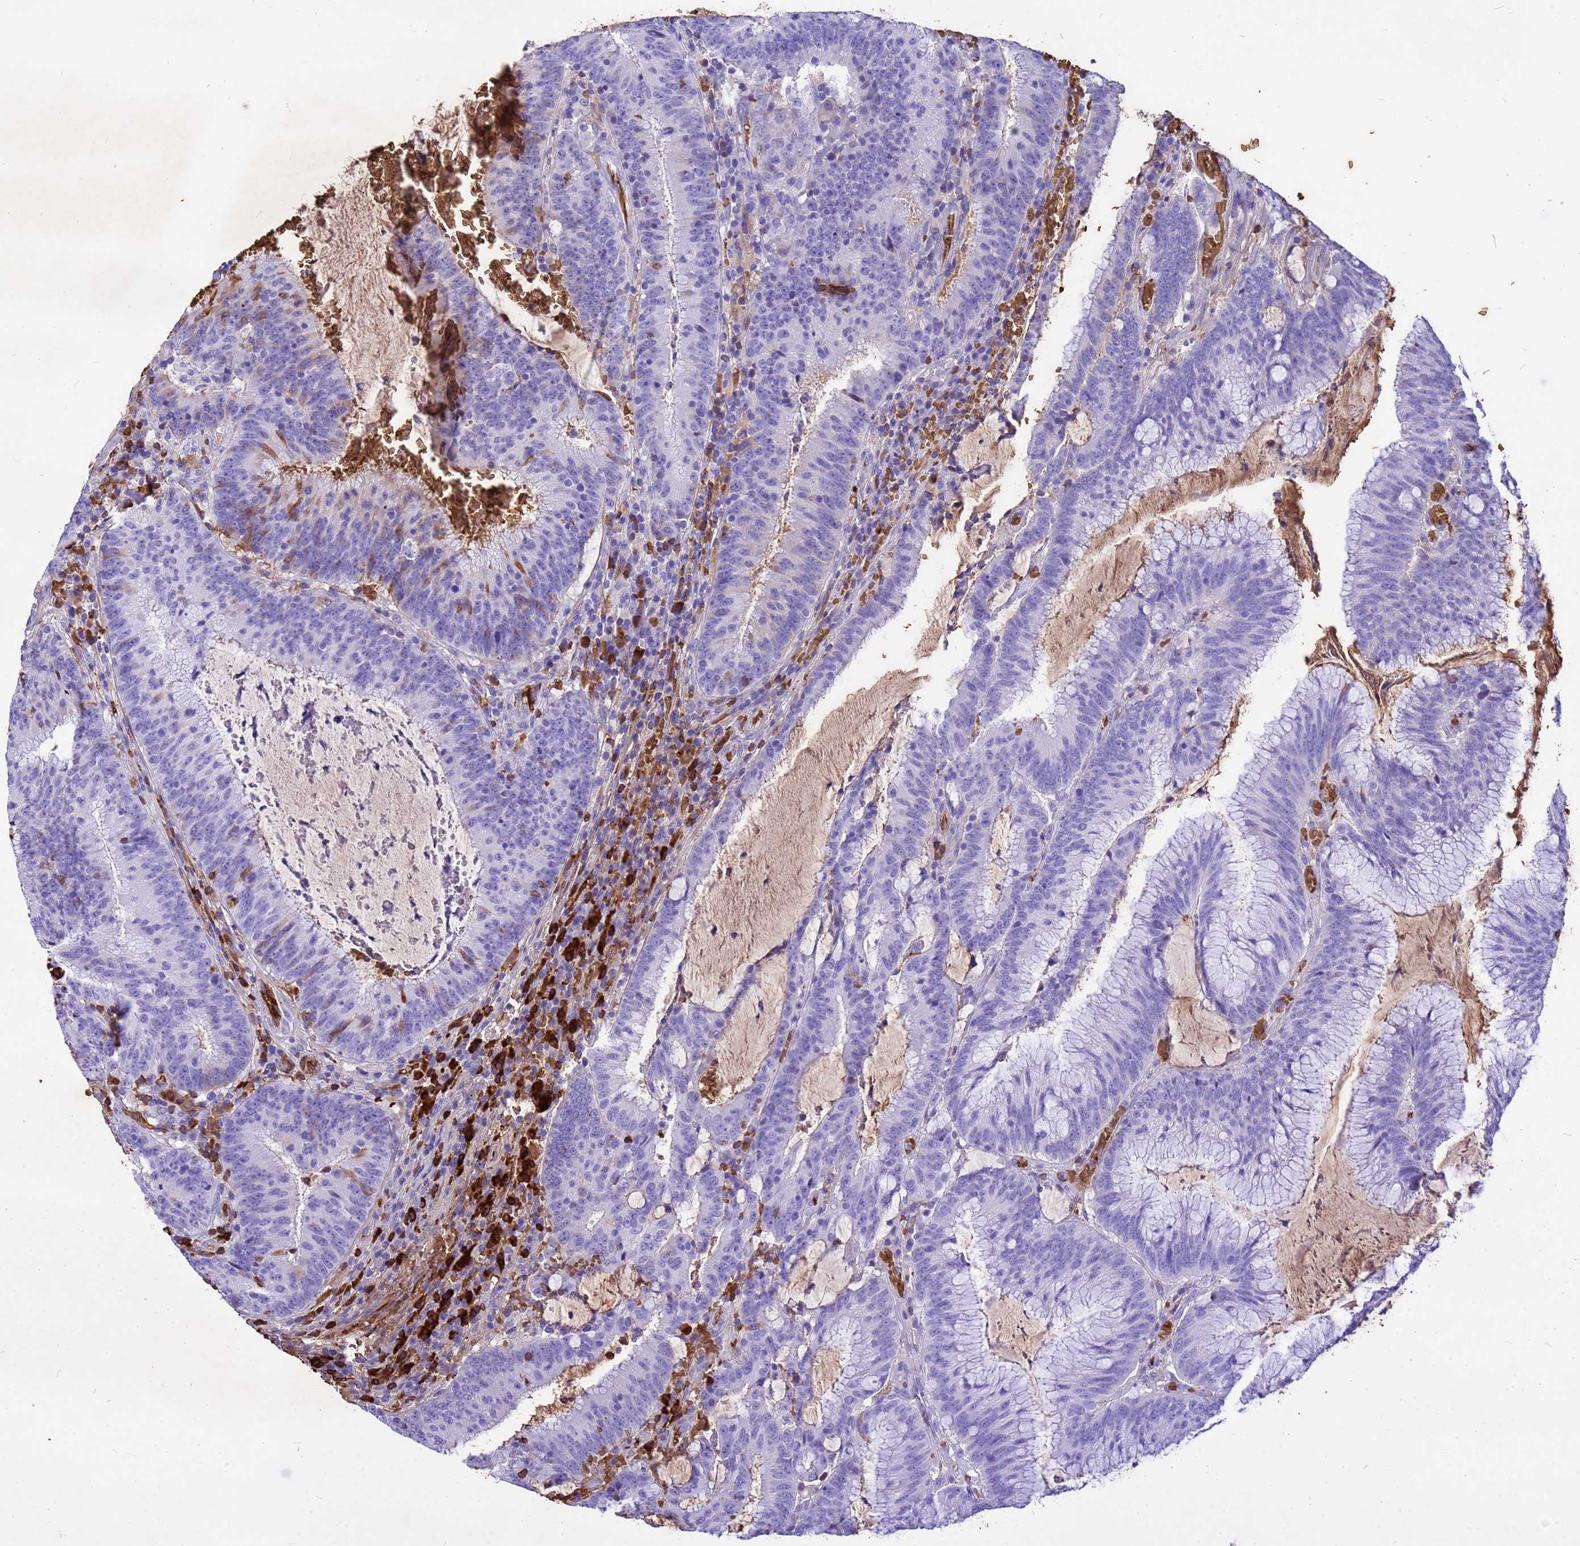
{"staining": {"intensity": "negative", "quantity": "none", "location": "none"}, "tissue": "colorectal cancer", "cell_type": "Tumor cells", "image_type": "cancer", "snomed": [{"axis": "morphology", "description": "Adenocarcinoma, NOS"}, {"axis": "topography", "description": "Rectum"}], "caption": "This is an immunohistochemistry (IHC) micrograph of colorectal cancer. There is no positivity in tumor cells.", "gene": "HBA2", "patient": {"sex": "female", "age": 77}}